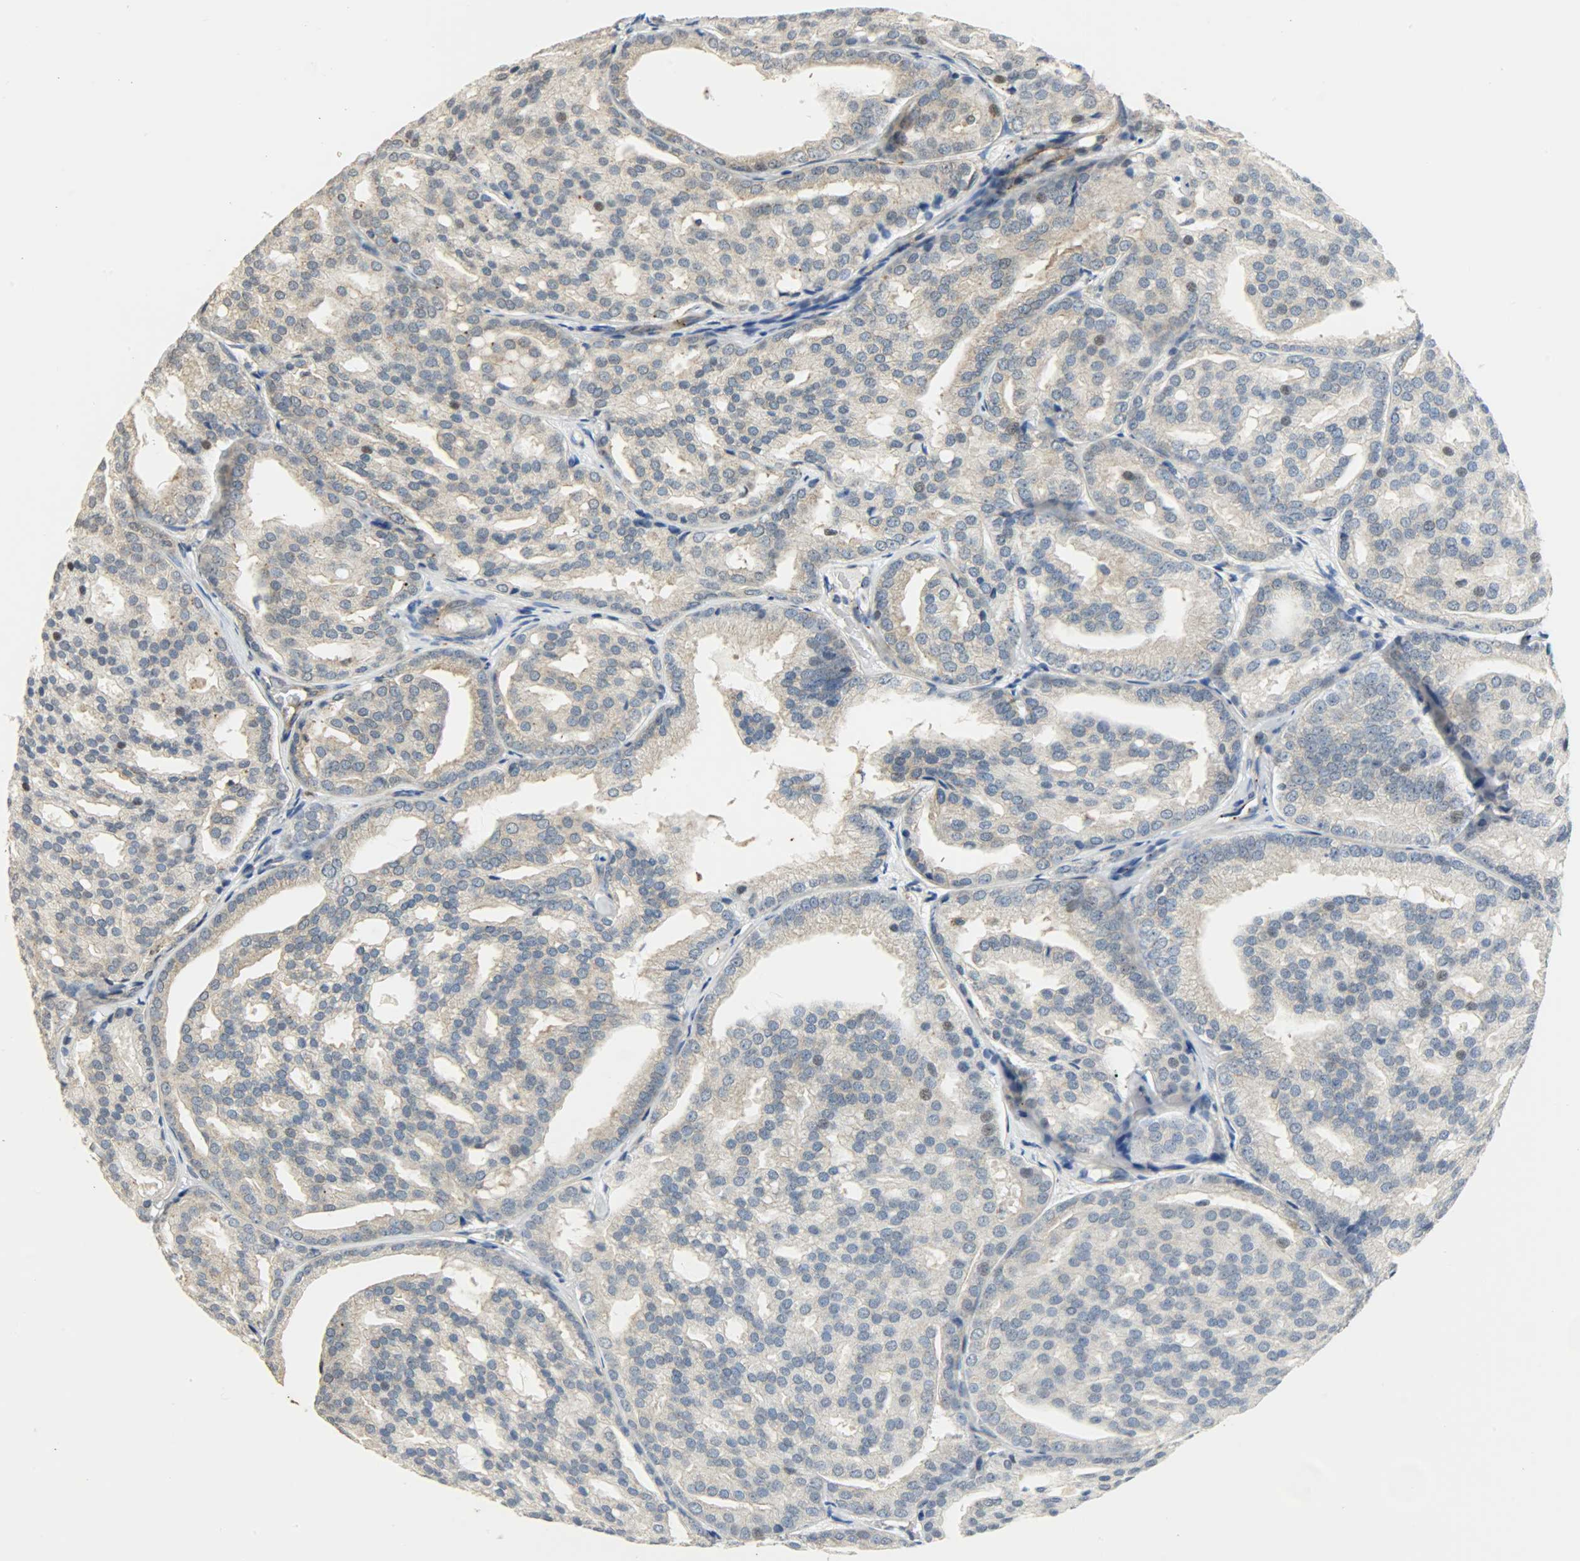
{"staining": {"intensity": "weak", "quantity": "25%-75%", "location": "cytoplasmic/membranous"}, "tissue": "prostate cancer", "cell_type": "Tumor cells", "image_type": "cancer", "snomed": [{"axis": "morphology", "description": "Adenocarcinoma, High grade"}, {"axis": "topography", "description": "Prostate"}], "caption": "DAB (3,3'-diaminobenzidine) immunohistochemical staining of human prostate adenocarcinoma (high-grade) exhibits weak cytoplasmic/membranous protein expression in about 25%-75% of tumor cells.", "gene": "GIT2", "patient": {"sex": "male", "age": 64}}